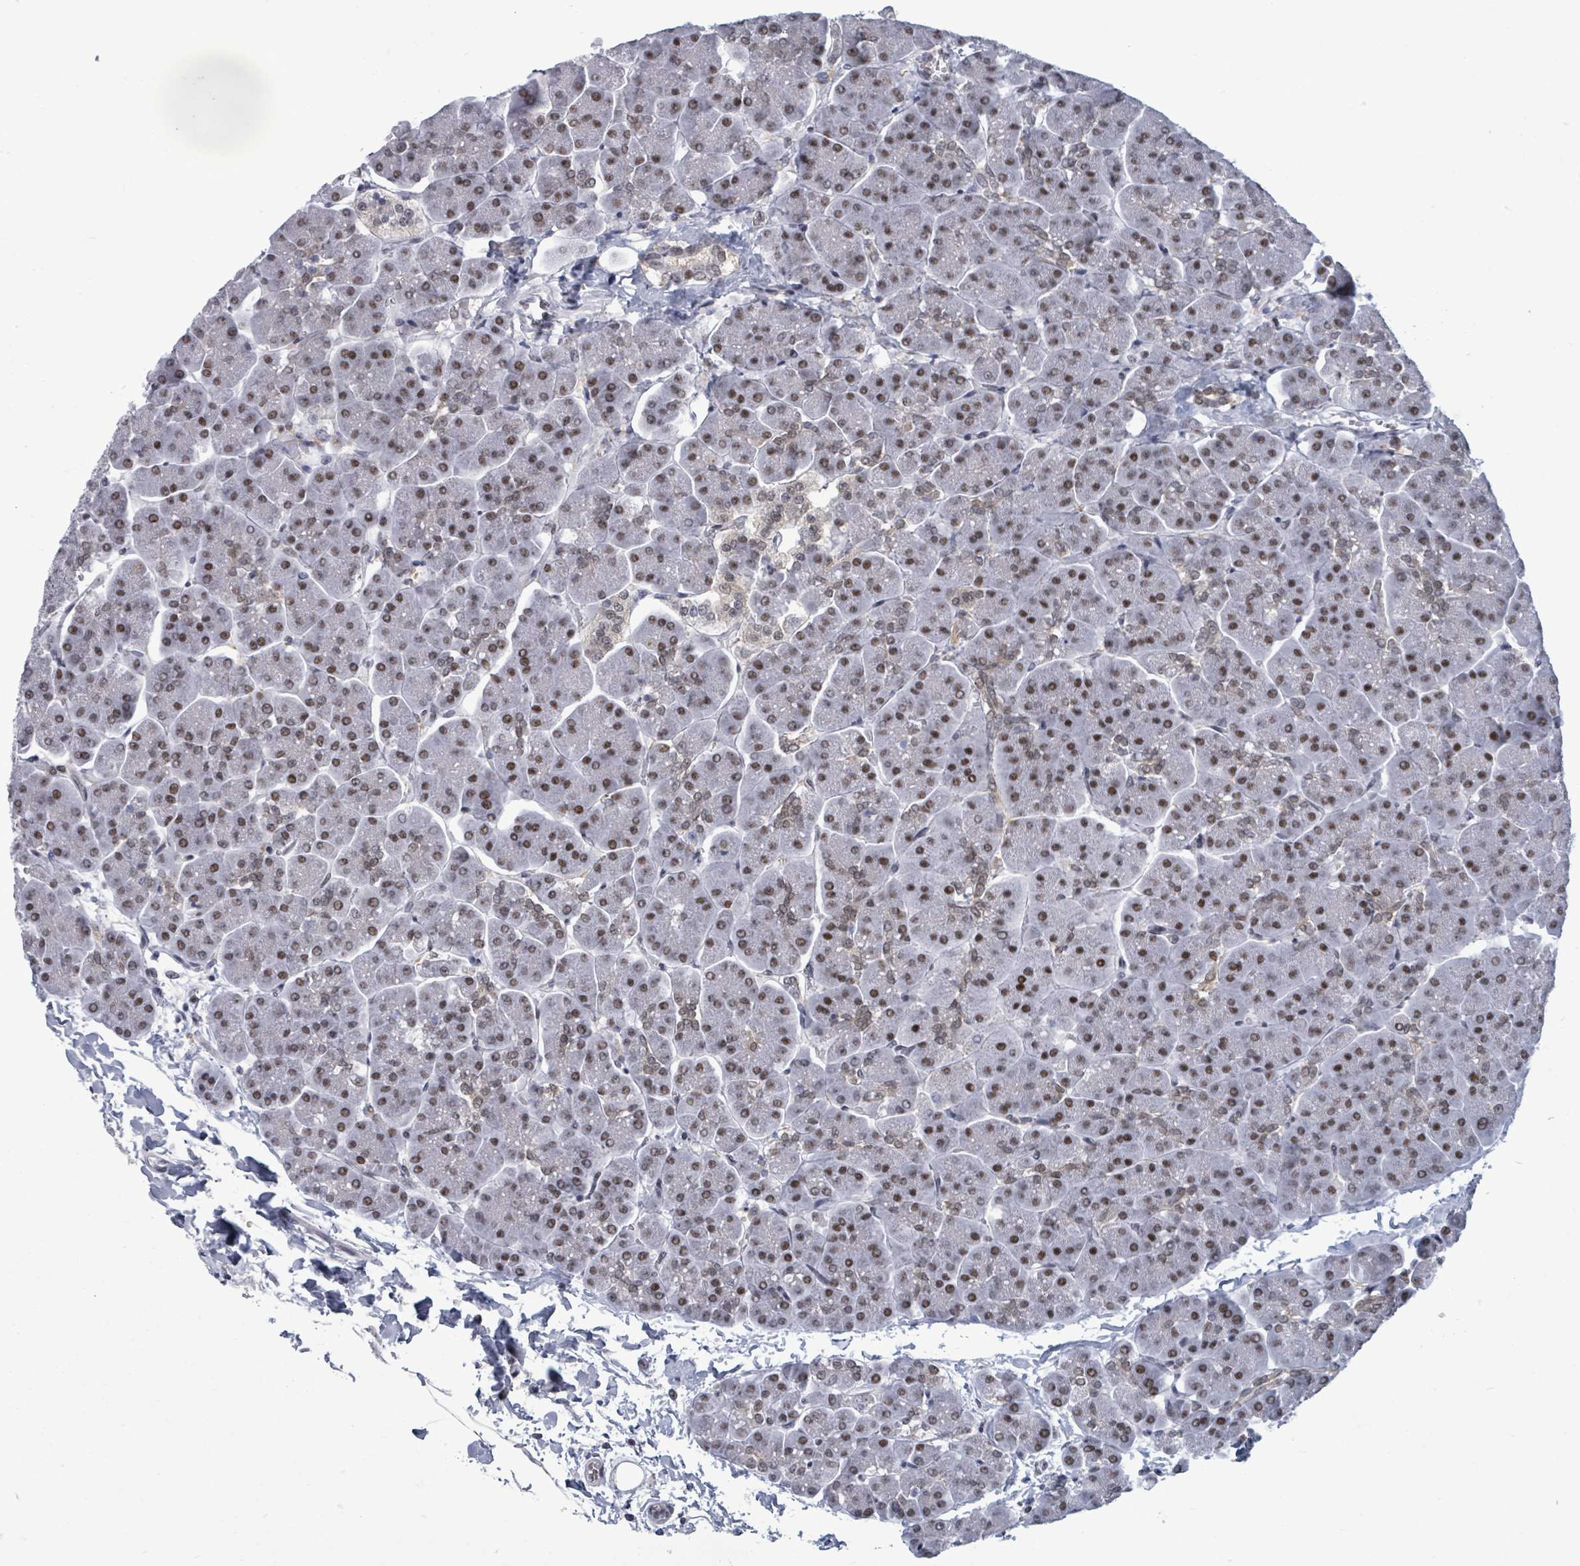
{"staining": {"intensity": "moderate", "quantity": "25%-75%", "location": "nuclear"}, "tissue": "pancreas", "cell_type": "Exocrine glandular cells", "image_type": "normal", "snomed": [{"axis": "morphology", "description": "Normal tissue, NOS"}, {"axis": "topography", "description": "Pancreas"}, {"axis": "topography", "description": "Peripheral nerve tissue"}], "caption": "Protein staining displays moderate nuclear staining in approximately 25%-75% of exocrine glandular cells in unremarkable pancreas.", "gene": "BIVM", "patient": {"sex": "male", "age": 54}}